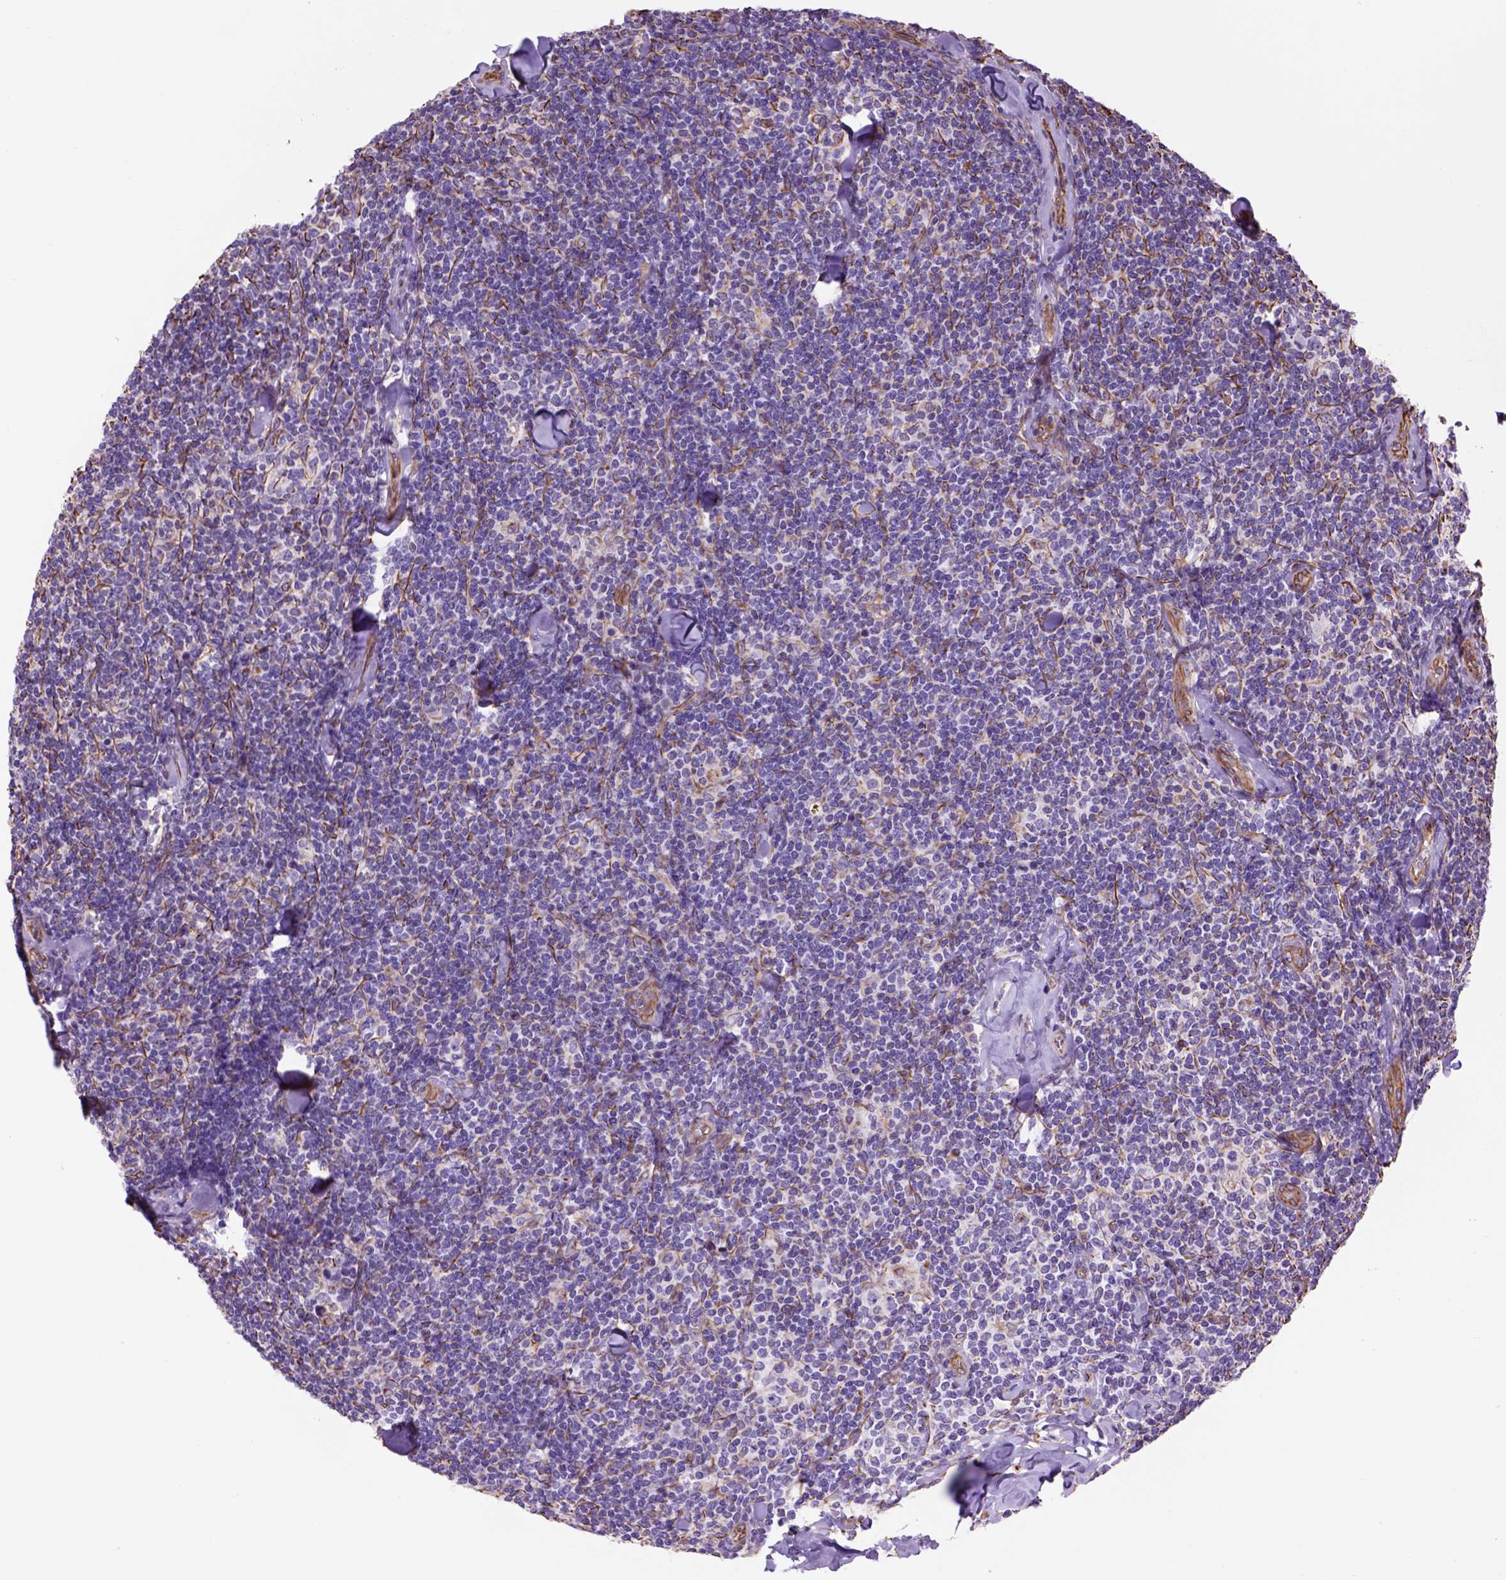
{"staining": {"intensity": "negative", "quantity": "none", "location": "none"}, "tissue": "lymphoma", "cell_type": "Tumor cells", "image_type": "cancer", "snomed": [{"axis": "morphology", "description": "Malignant lymphoma, non-Hodgkin's type, Low grade"}, {"axis": "topography", "description": "Lymph node"}], "caption": "The photomicrograph exhibits no staining of tumor cells in malignant lymphoma, non-Hodgkin's type (low-grade).", "gene": "ZZZ3", "patient": {"sex": "female", "age": 56}}